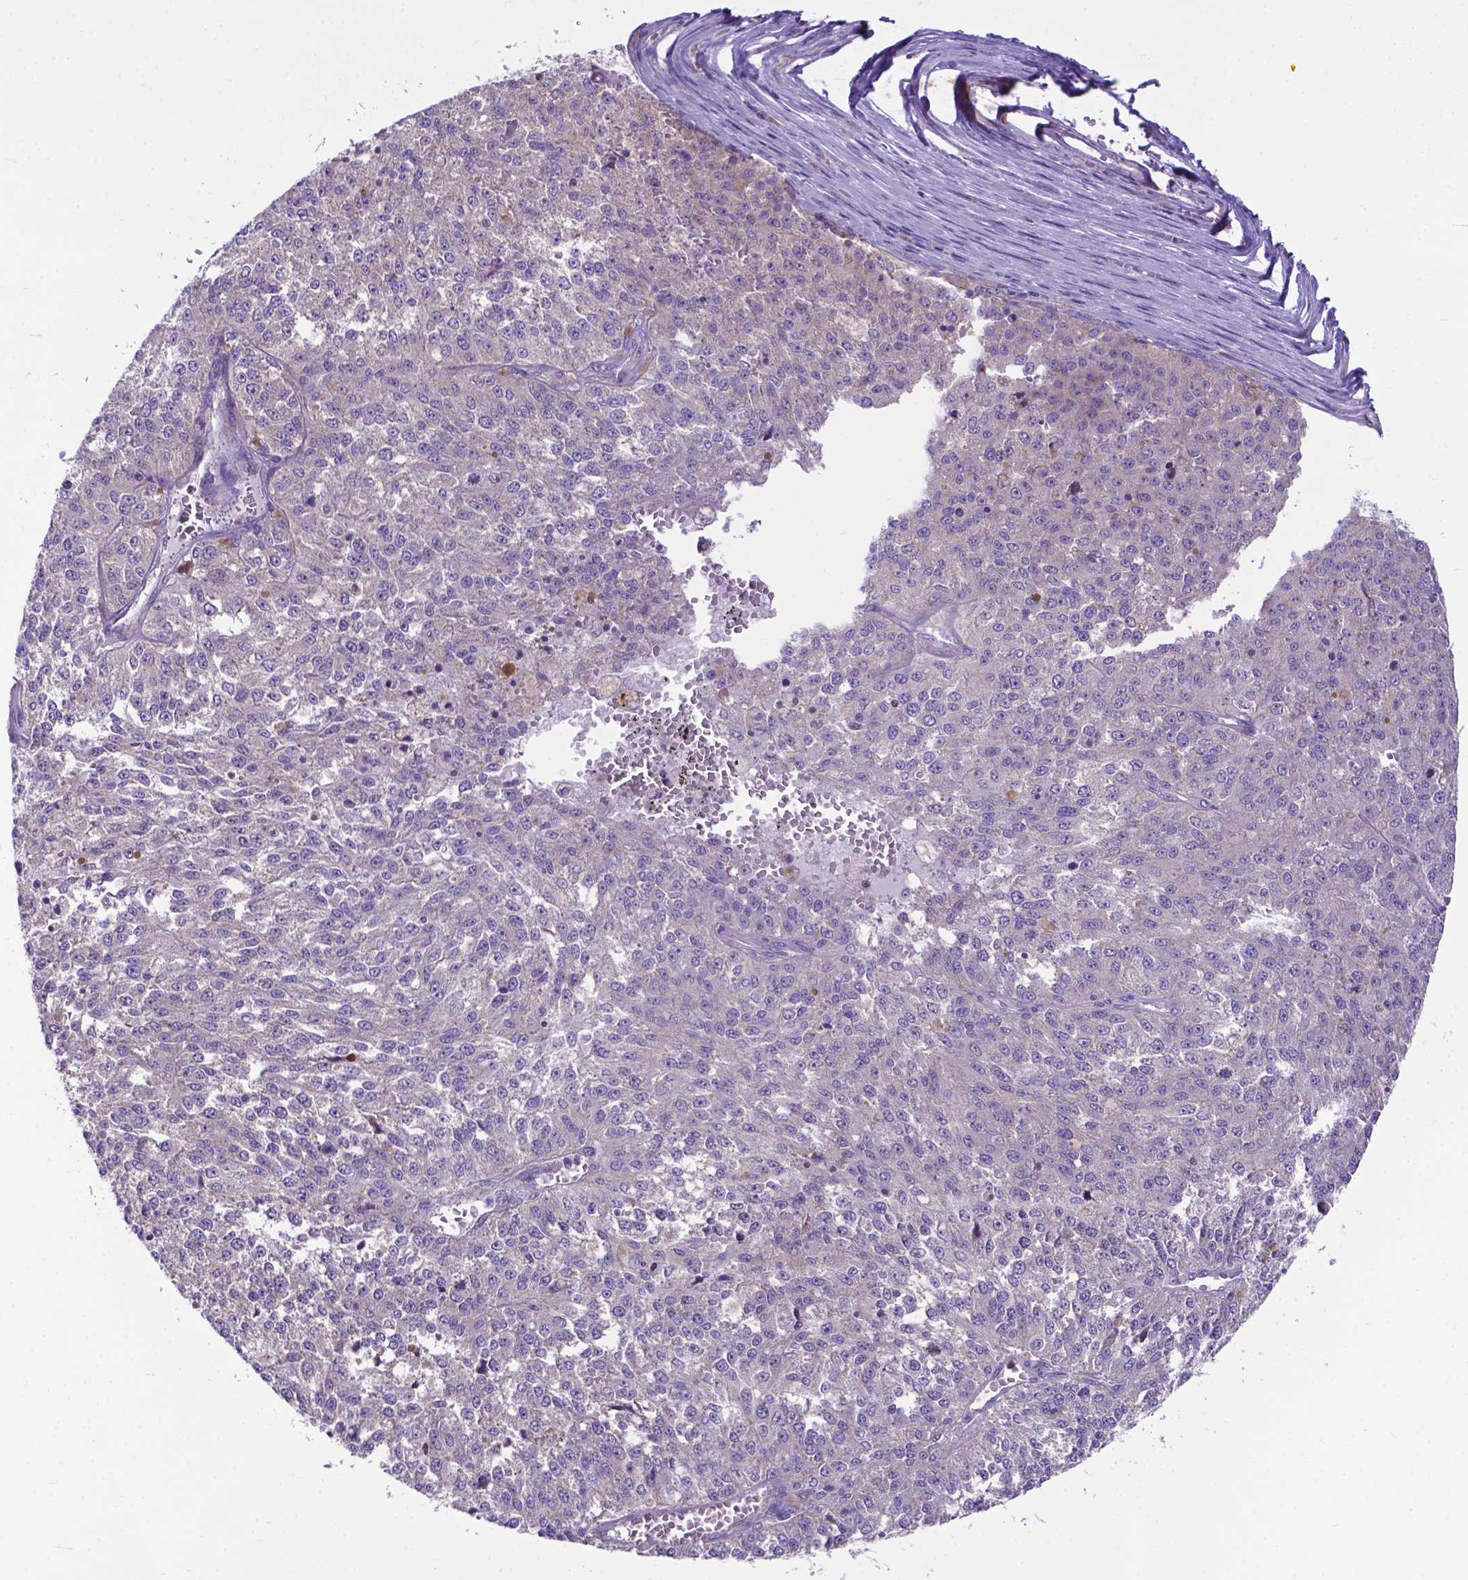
{"staining": {"intensity": "negative", "quantity": "none", "location": "none"}, "tissue": "melanoma", "cell_type": "Tumor cells", "image_type": "cancer", "snomed": [{"axis": "morphology", "description": "Malignant melanoma, Metastatic site"}, {"axis": "topography", "description": "Lymph node"}], "caption": "High power microscopy photomicrograph of an IHC micrograph of malignant melanoma (metastatic site), revealing no significant positivity in tumor cells.", "gene": "RPL6", "patient": {"sex": "female", "age": 64}}